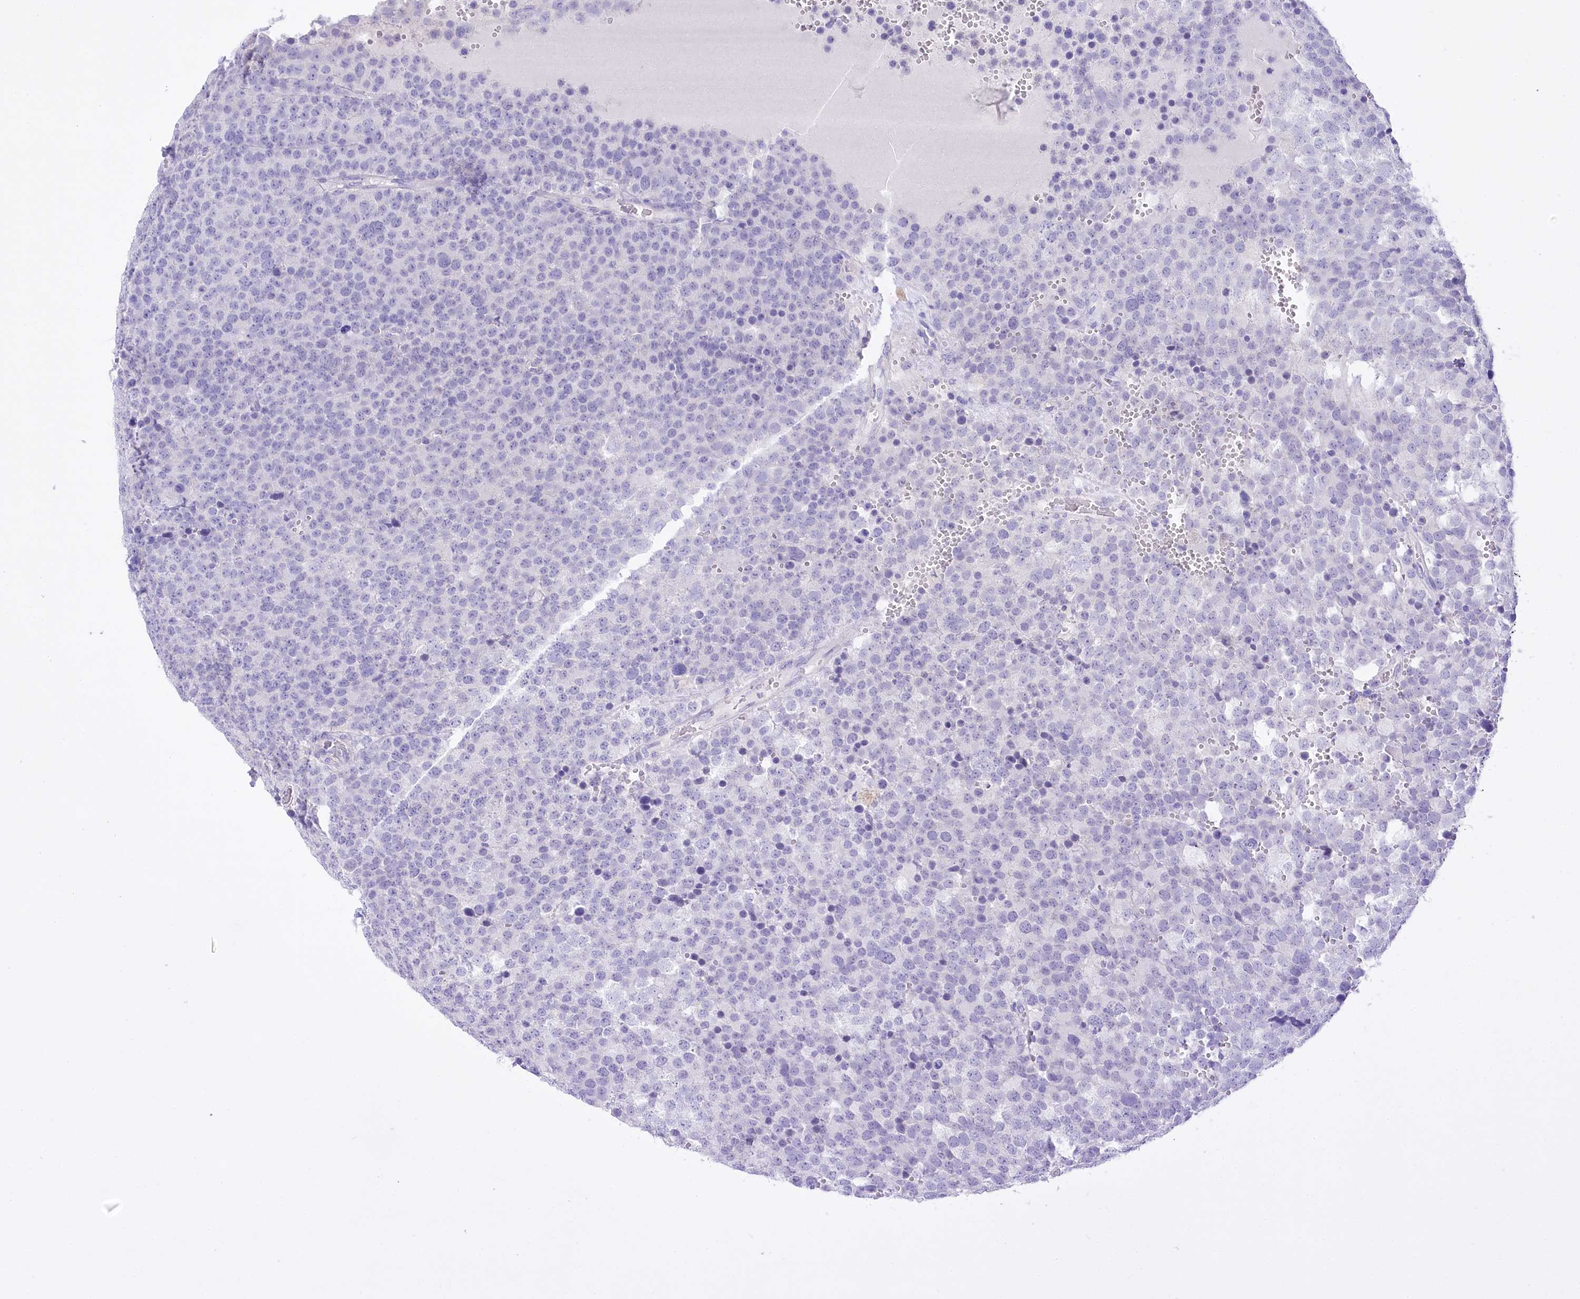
{"staining": {"intensity": "negative", "quantity": "none", "location": "none"}, "tissue": "testis cancer", "cell_type": "Tumor cells", "image_type": "cancer", "snomed": [{"axis": "morphology", "description": "Seminoma, NOS"}, {"axis": "topography", "description": "Testis"}], "caption": "Immunohistochemistry (IHC) photomicrograph of neoplastic tissue: human testis cancer (seminoma) stained with DAB (3,3'-diaminobenzidine) shows no significant protein staining in tumor cells.", "gene": "PBLD", "patient": {"sex": "male", "age": 71}}